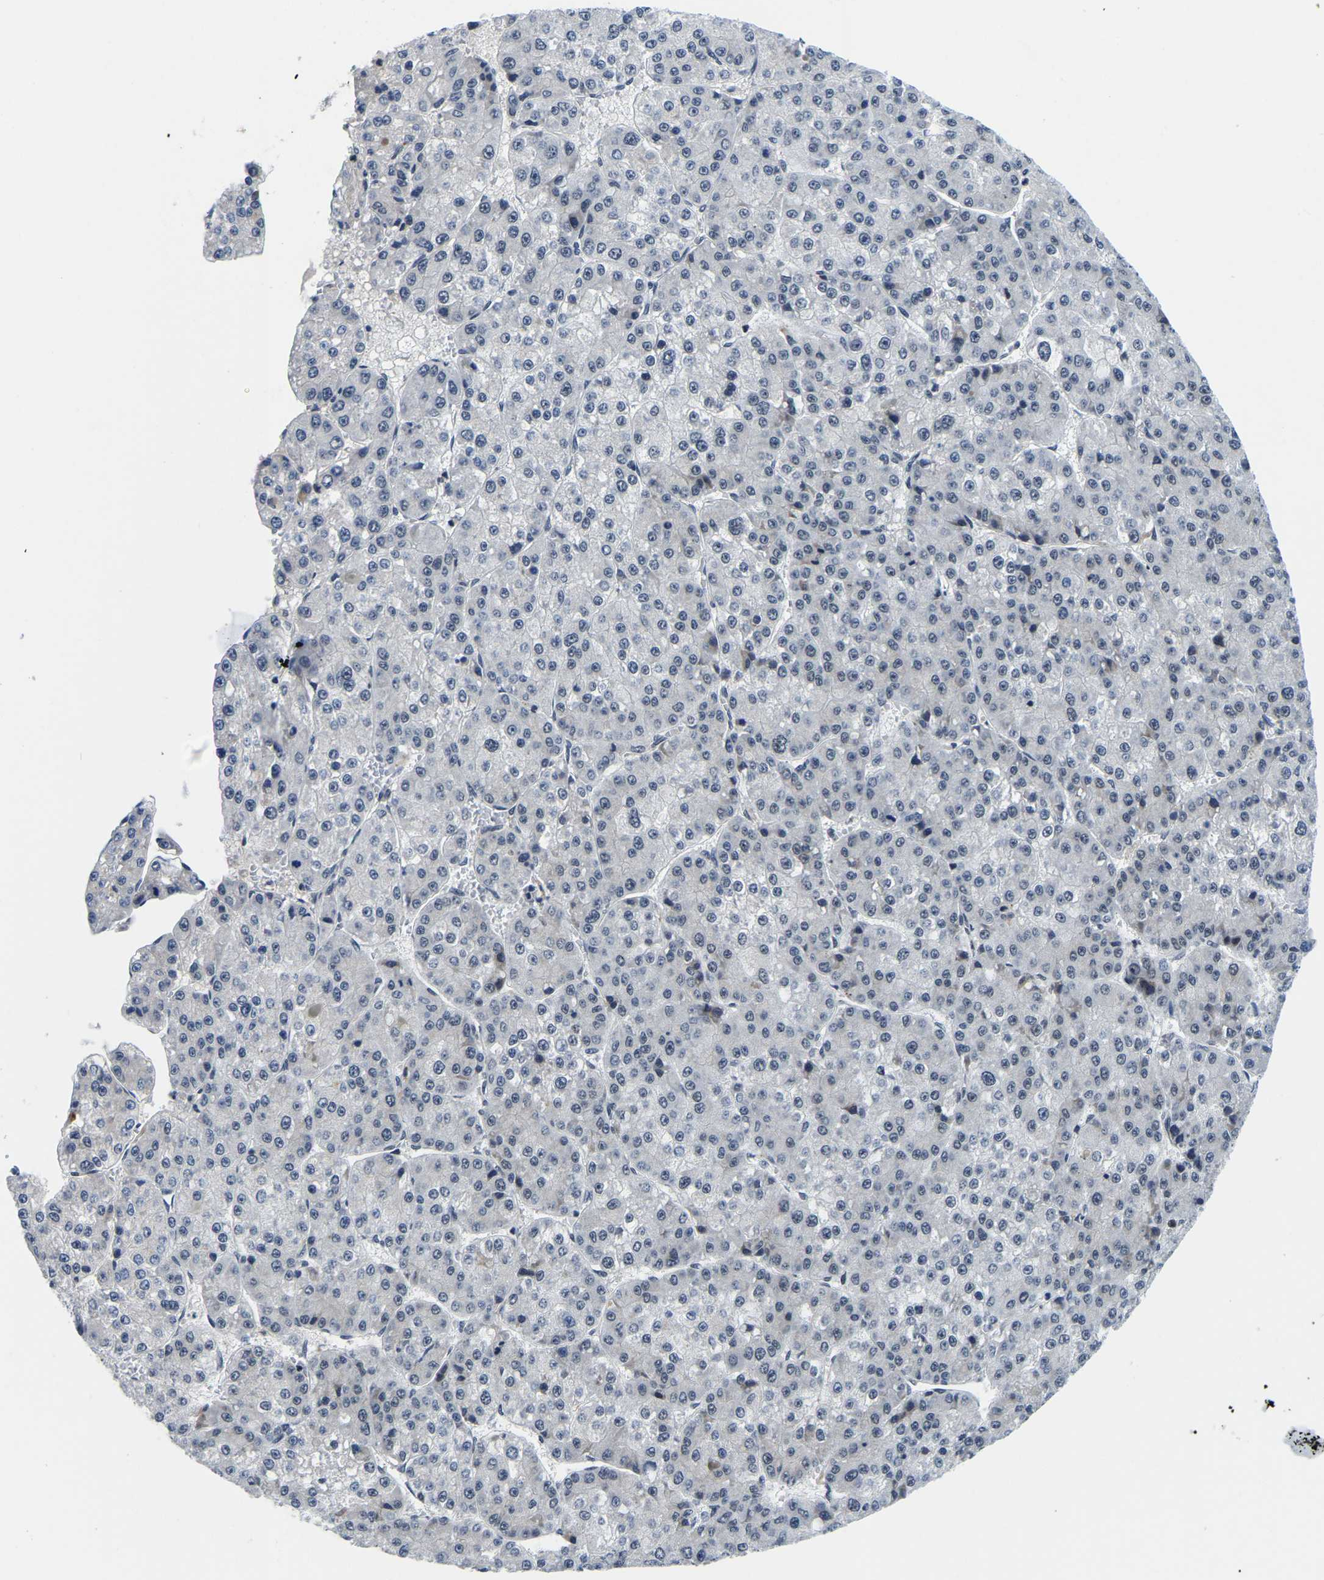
{"staining": {"intensity": "negative", "quantity": "none", "location": "none"}, "tissue": "liver cancer", "cell_type": "Tumor cells", "image_type": "cancer", "snomed": [{"axis": "morphology", "description": "Carcinoma, Hepatocellular, NOS"}, {"axis": "topography", "description": "Liver"}], "caption": "This is a micrograph of IHC staining of liver hepatocellular carcinoma, which shows no expression in tumor cells.", "gene": "POLDIP3", "patient": {"sex": "female", "age": 73}}